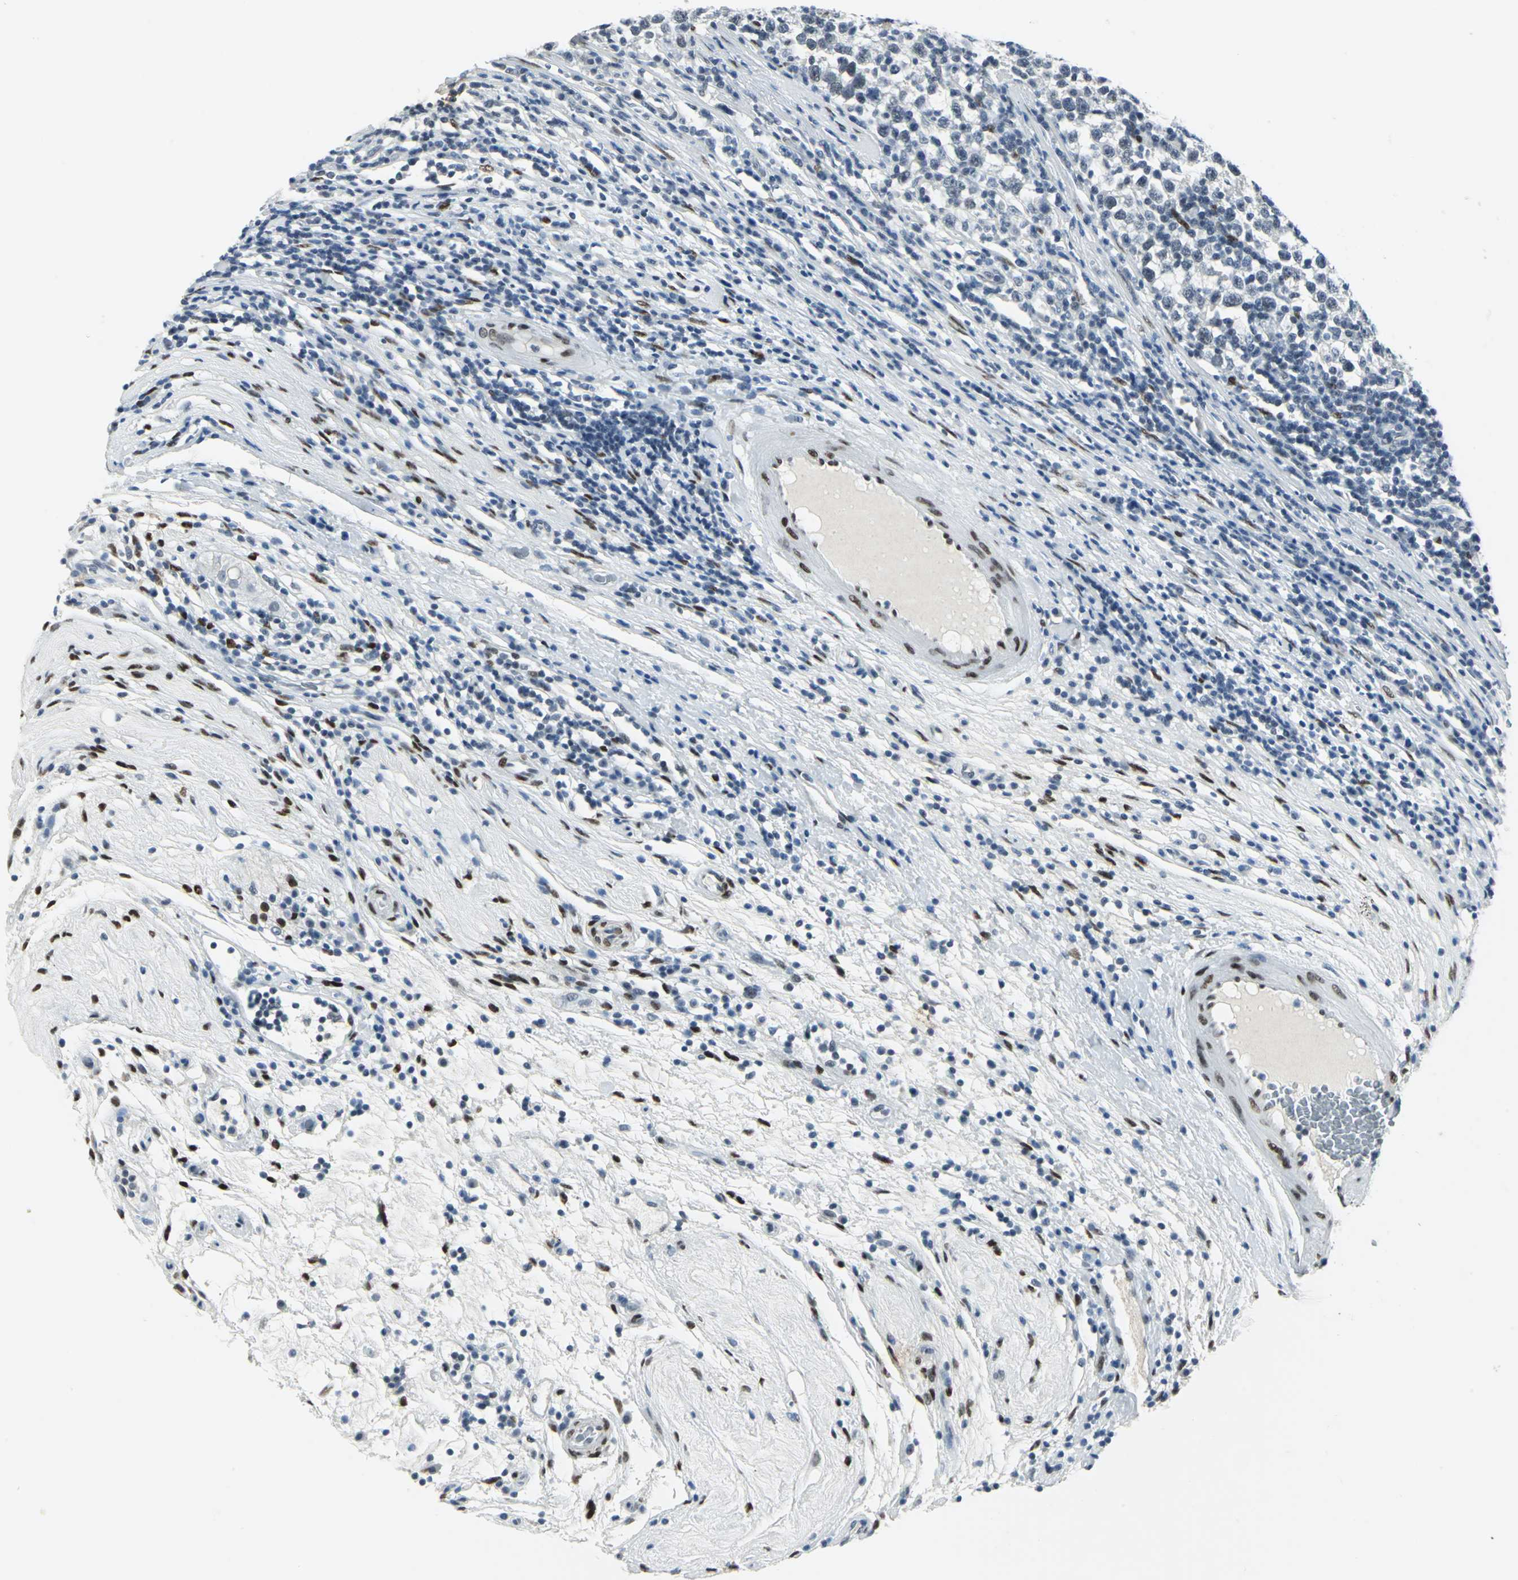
{"staining": {"intensity": "negative", "quantity": "none", "location": "none"}, "tissue": "testis cancer", "cell_type": "Tumor cells", "image_type": "cancer", "snomed": [{"axis": "morphology", "description": "Seminoma, NOS"}, {"axis": "topography", "description": "Testis"}], "caption": "An immunohistochemistry photomicrograph of testis seminoma is shown. There is no staining in tumor cells of testis seminoma.", "gene": "MEIS2", "patient": {"sex": "male", "age": 43}}